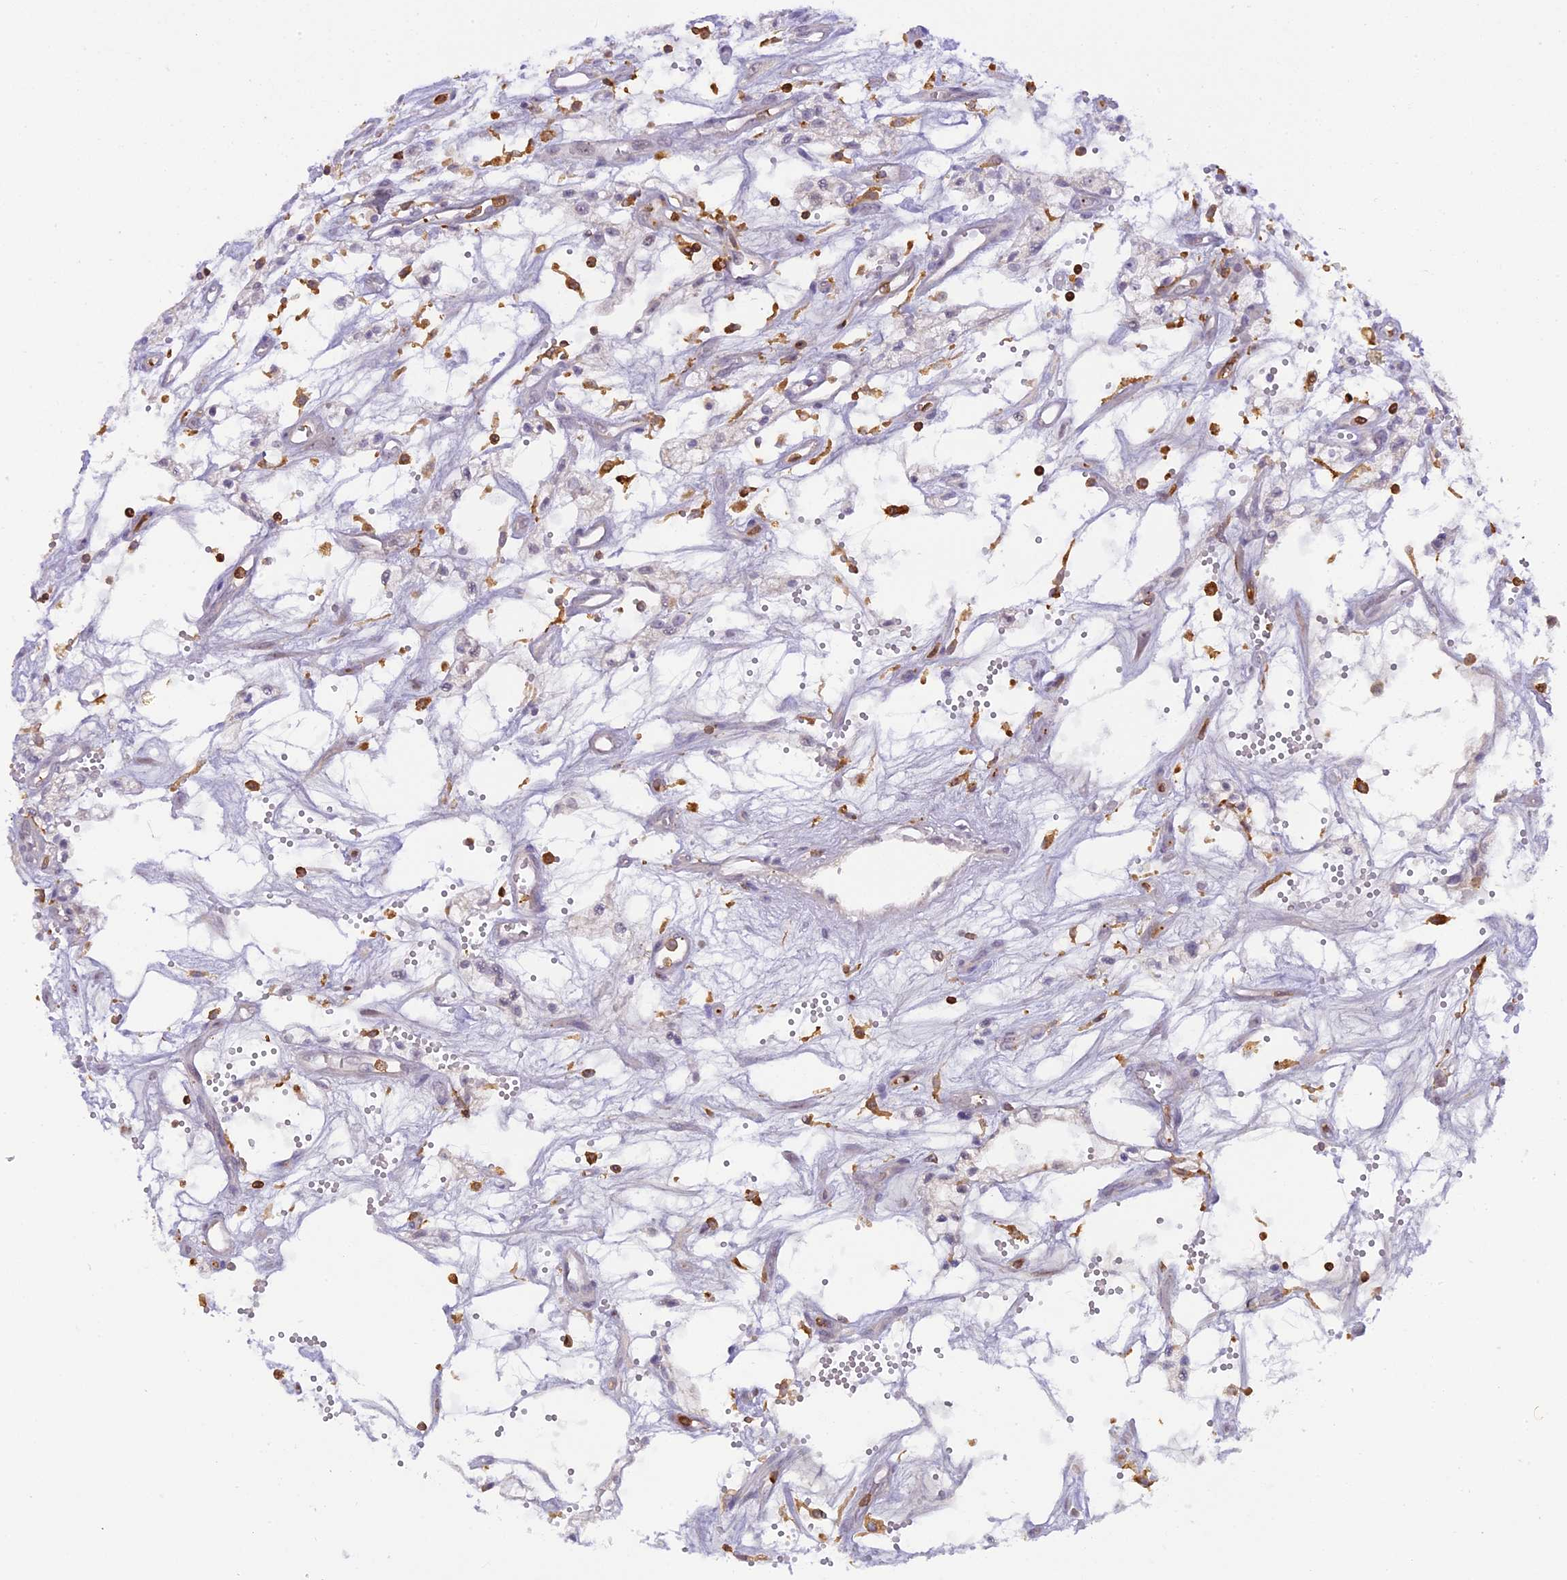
{"staining": {"intensity": "negative", "quantity": "none", "location": "none"}, "tissue": "renal cancer", "cell_type": "Tumor cells", "image_type": "cancer", "snomed": [{"axis": "morphology", "description": "Adenocarcinoma, NOS"}, {"axis": "topography", "description": "Kidney"}], "caption": "Human renal cancer stained for a protein using immunohistochemistry (IHC) reveals no expression in tumor cells.", "gene": "FYB1", "patient": {"sex": "male", "age": 59}}